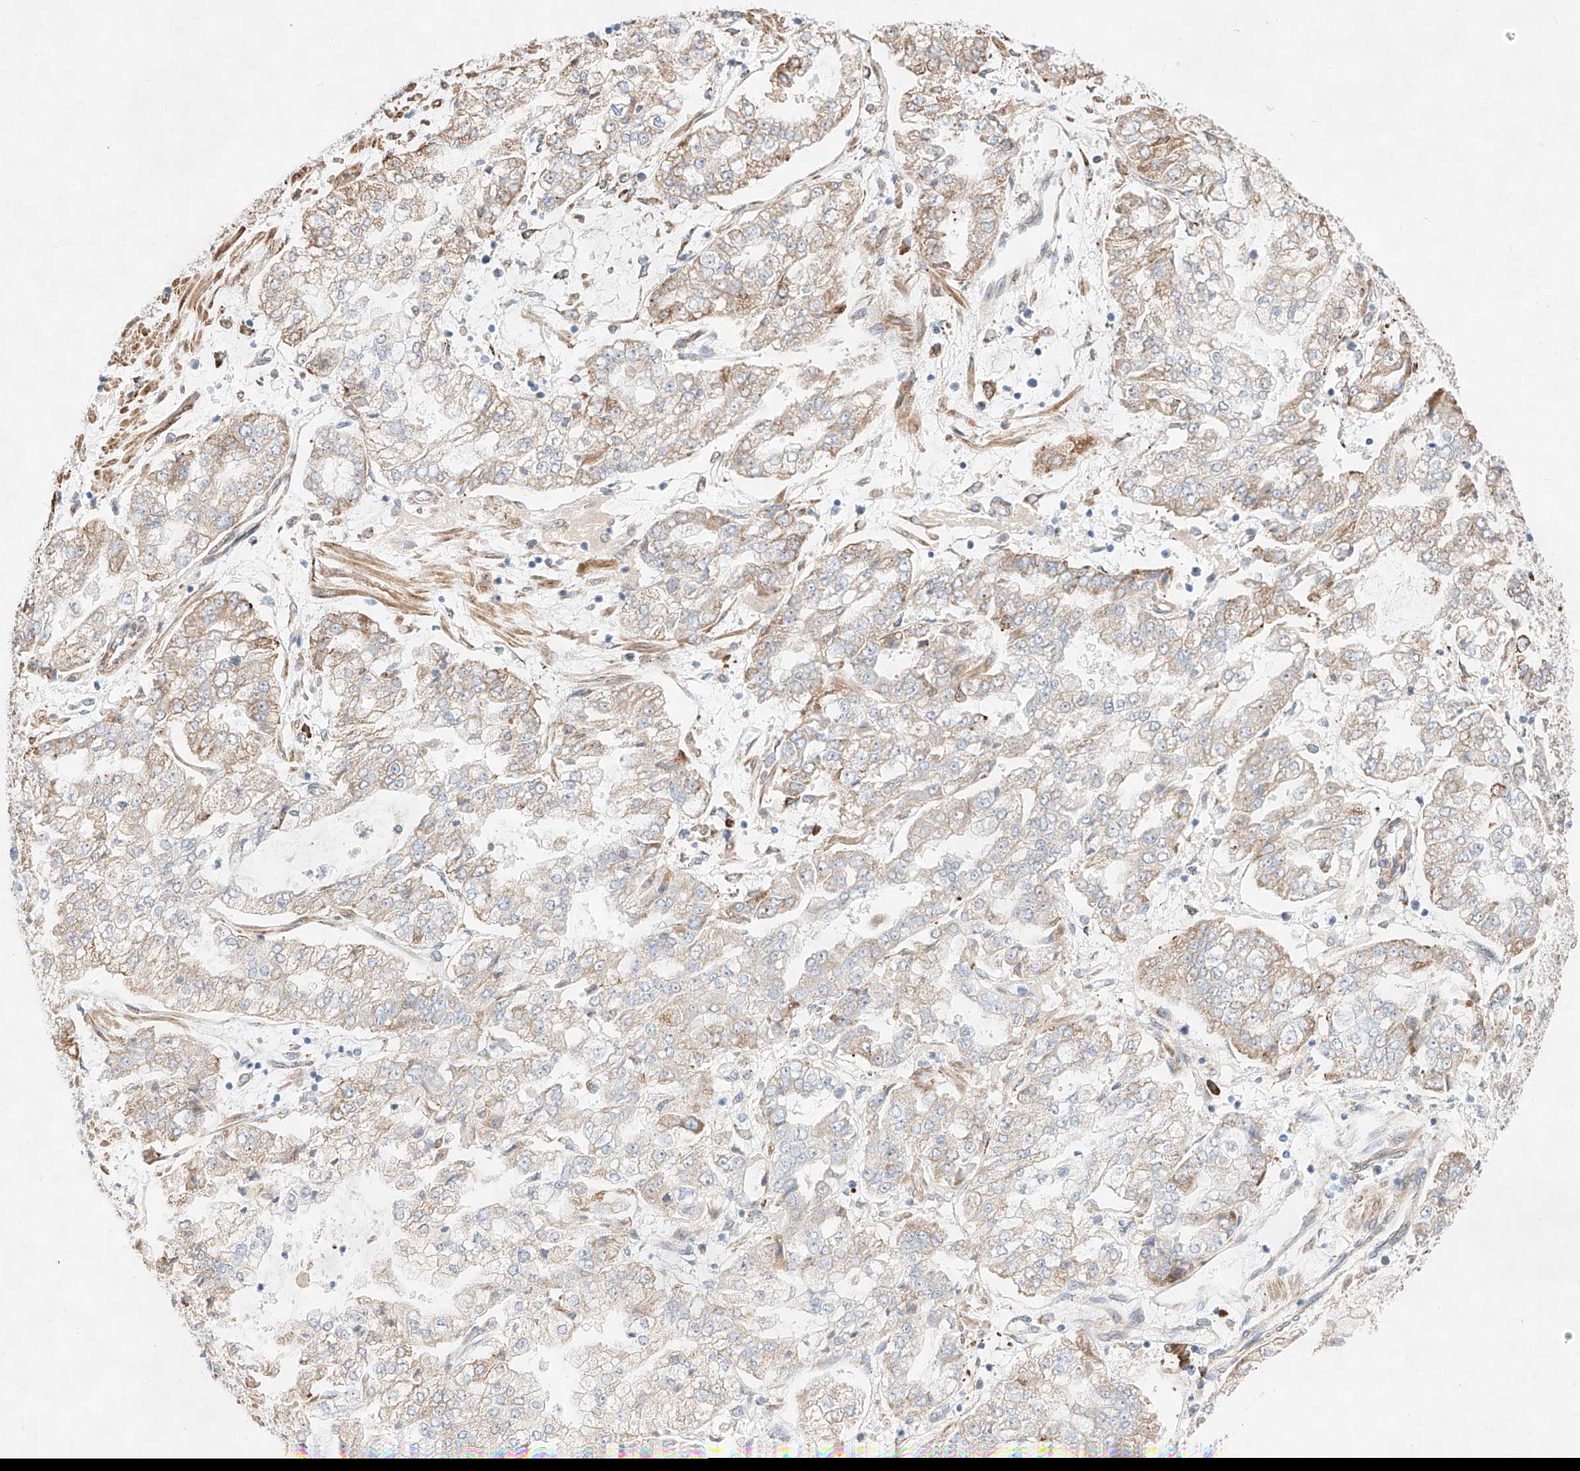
{"staining": {"intensity": "weak", "quantity": "<25%", "location": "cytoplasmic/membranous"}, "tissue": "stomach cancer", "cell_type": "Tumor cells", "image_type": "cancer", "snomed": [{"axis": "morphology", "description": "Adenocarcinoma, NOS"}, {"axis": "topography", "description": "Stomach"}], "caption": "A high-resolution image shows IHC staining of stomach cancer (adenocarcinoma), which reveals no significant expression in tumor cells.", "gene": "ATP9B", "patient": {"sex": "male", "age": 76}}